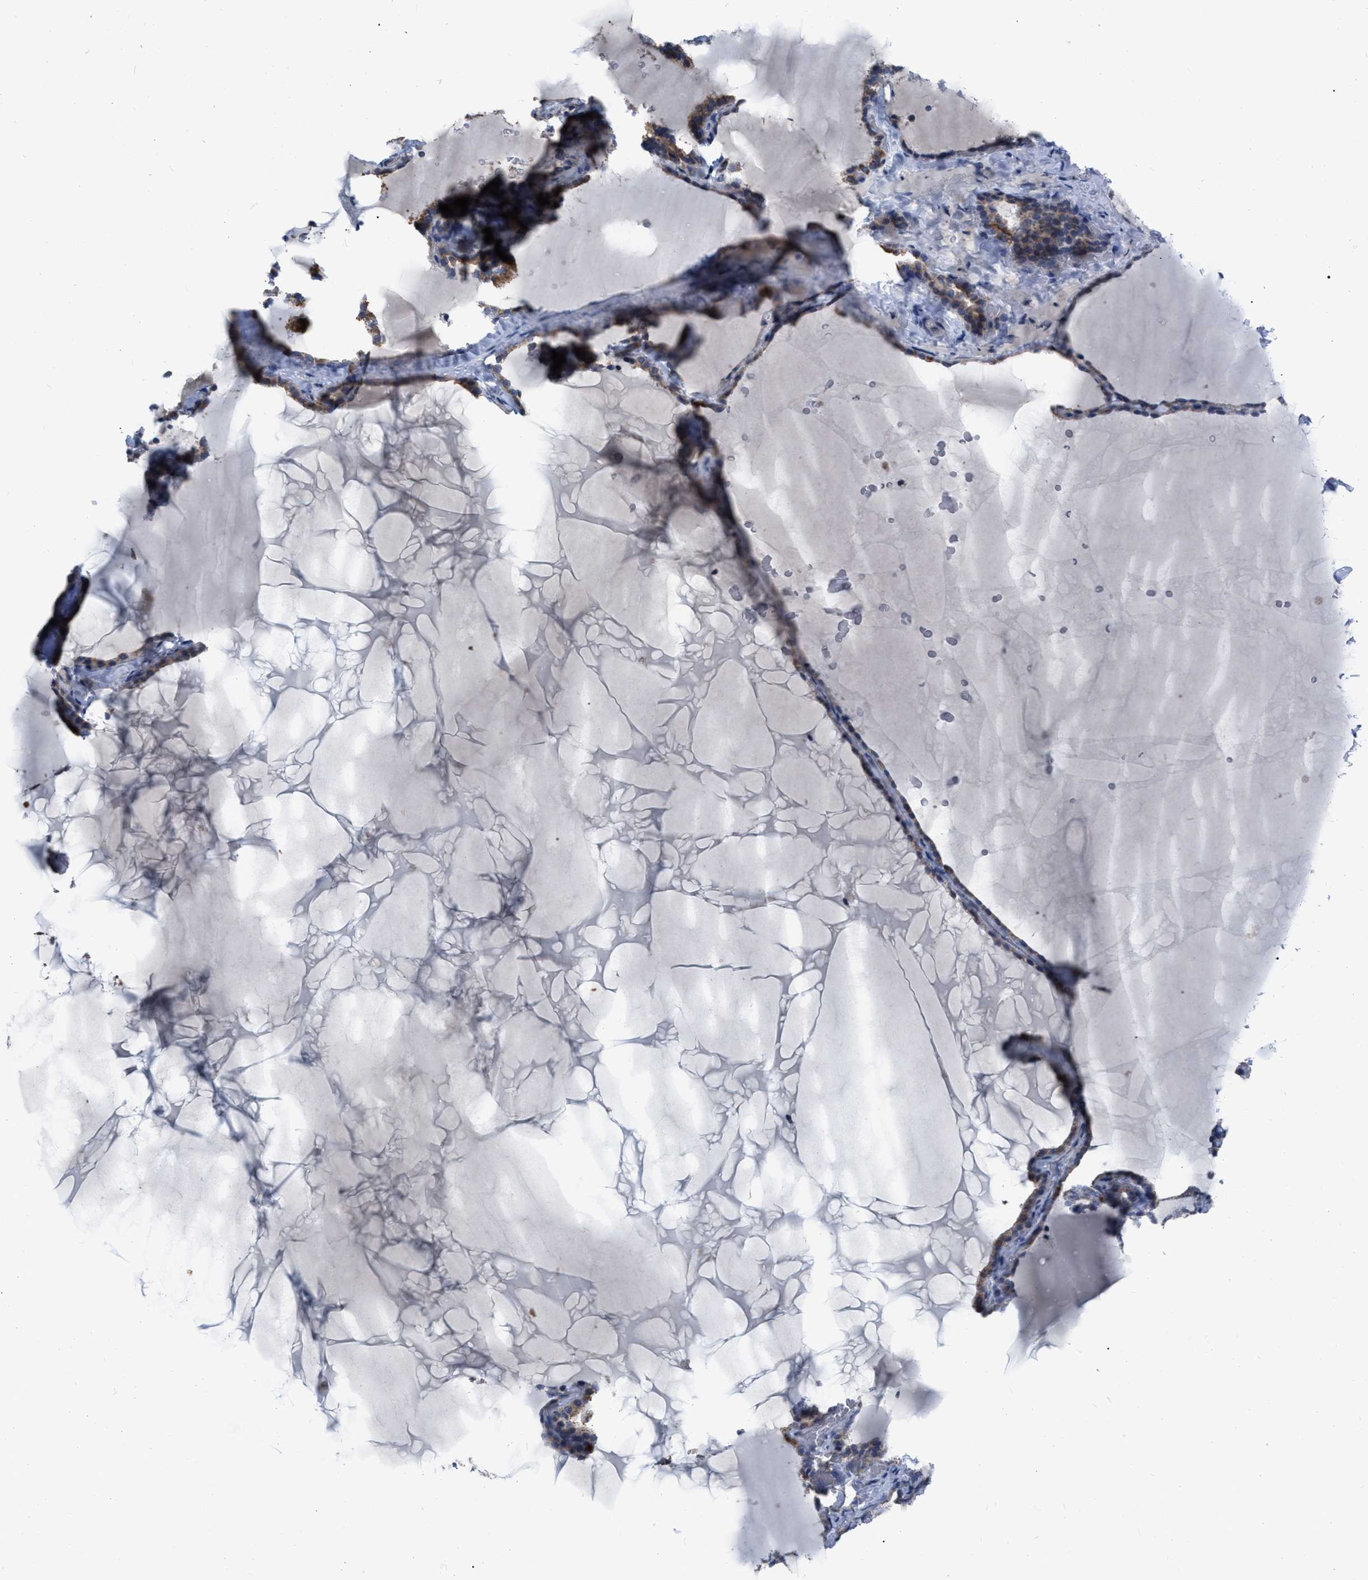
{"staining": {"intensity": "moderate", "quantity": ">75%", "location": "cytoplasmic/membranous"}, "tissue": "thyroid gland", "cell_type": "Glandular cells", "image_type": "normal", "snomed": [{"axis": "morphology", "description": "Normal tissue, NOS"}, {"axis": "topography", "description": "Thyroid gland"}], "caption": "An image showing moderate cytoplasmic/membranous positivity in about >75% of glandular cells in benign thyroid gland, as visualized by brown immunohistochemical staining.", "gene": "DDX56", "patient": {"sex": "female", "age": 28}}